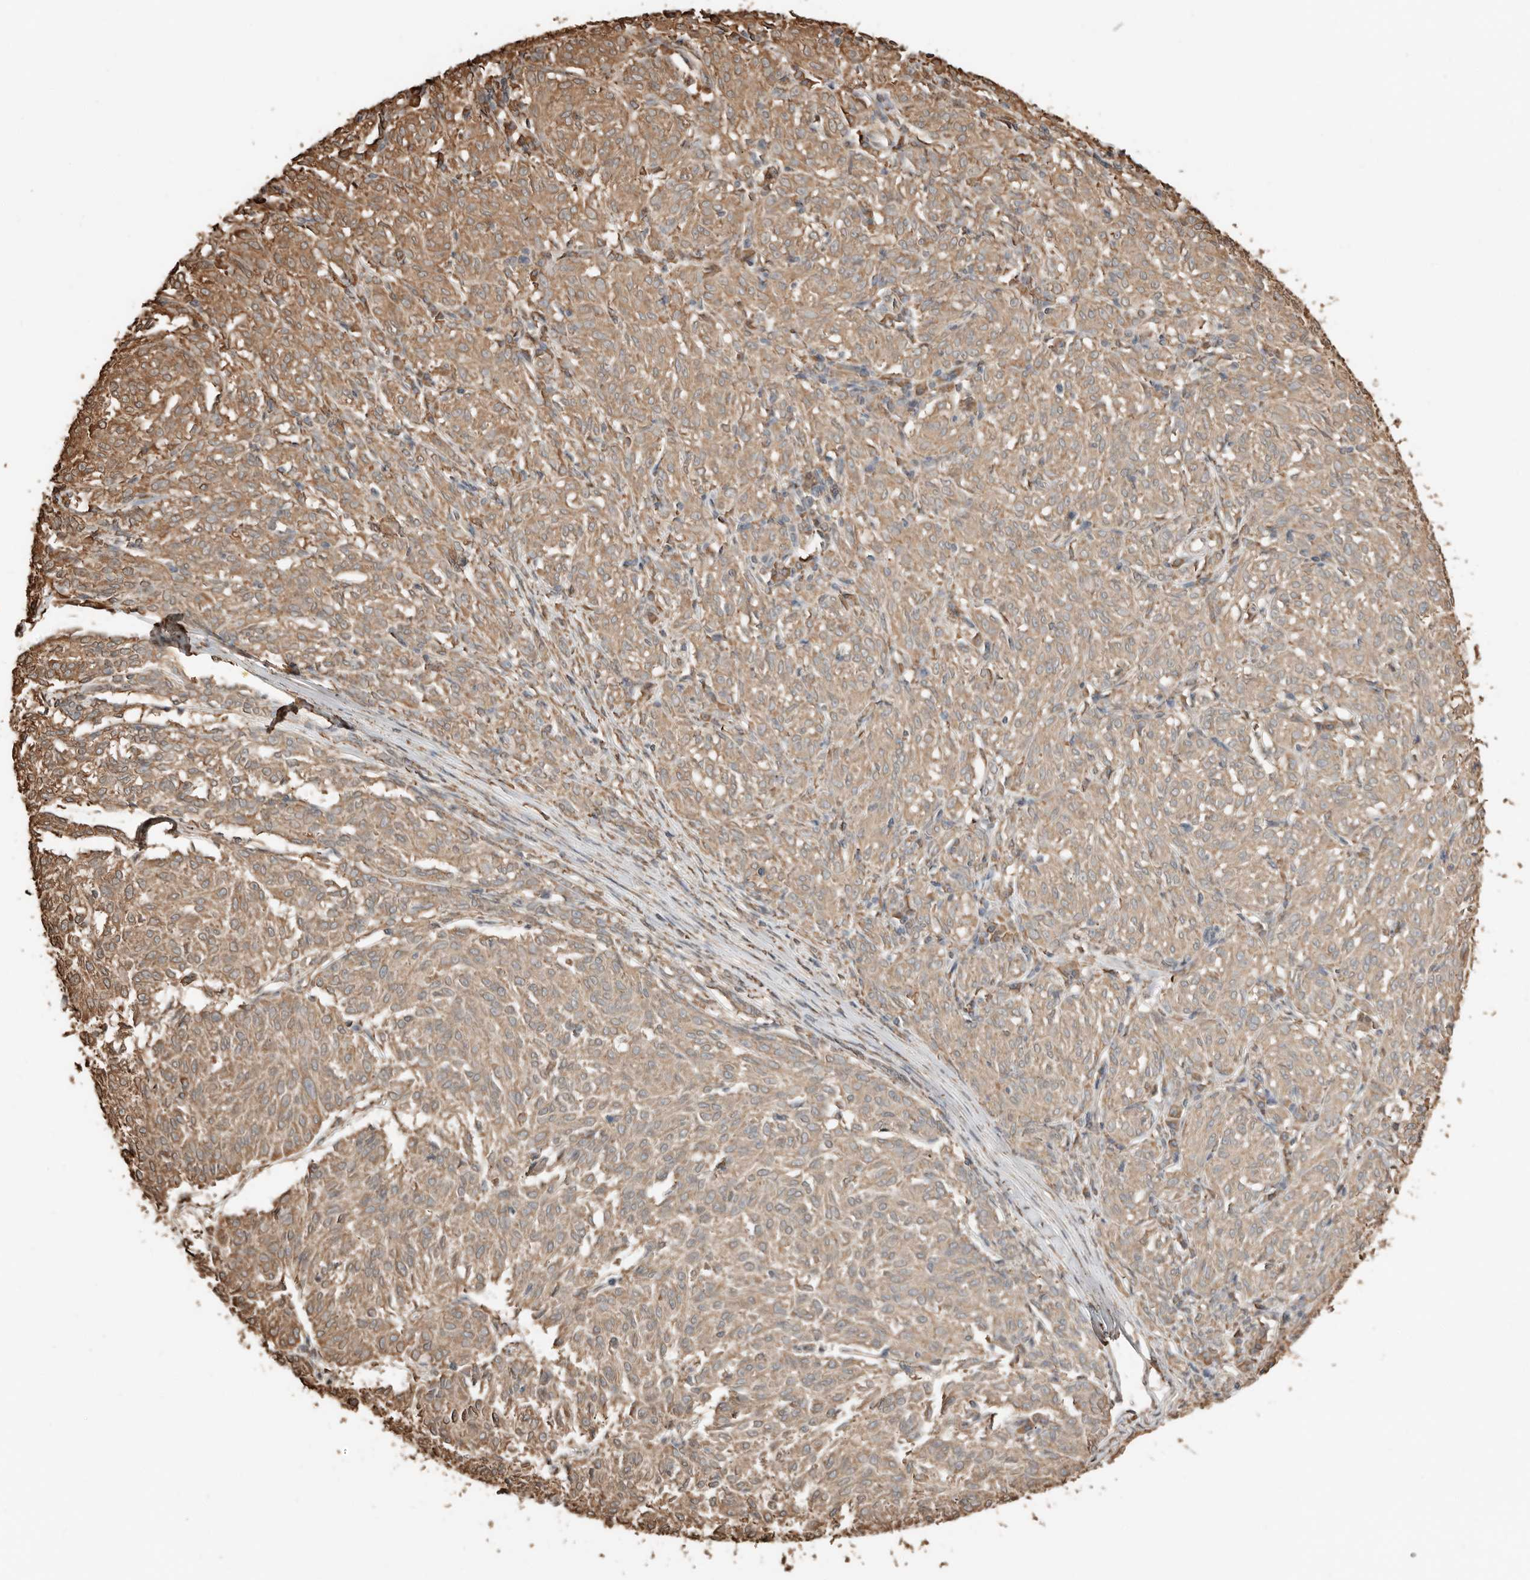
{"staining": {"intensity": "moderate", "quantity": ">75%", "location": "cytoplasmic/membranous"}, "tissue": "melanoma", "cell_type": "Tumor cells", "image_type": "cancer", "snomed": [{"axis": "morphology", "description": "Malignant melanoma, NOS"}, {"axis": "topography", "description": "Skin"}], "caption": "Brown immunohistochemical staining in malignant melanoma reveals moderate cytoplasmic/membranous expression in approximately >75% of tumor cells.", "gene": "ARHGEF10L", "patient": {"sex": "female", "age": 72}}